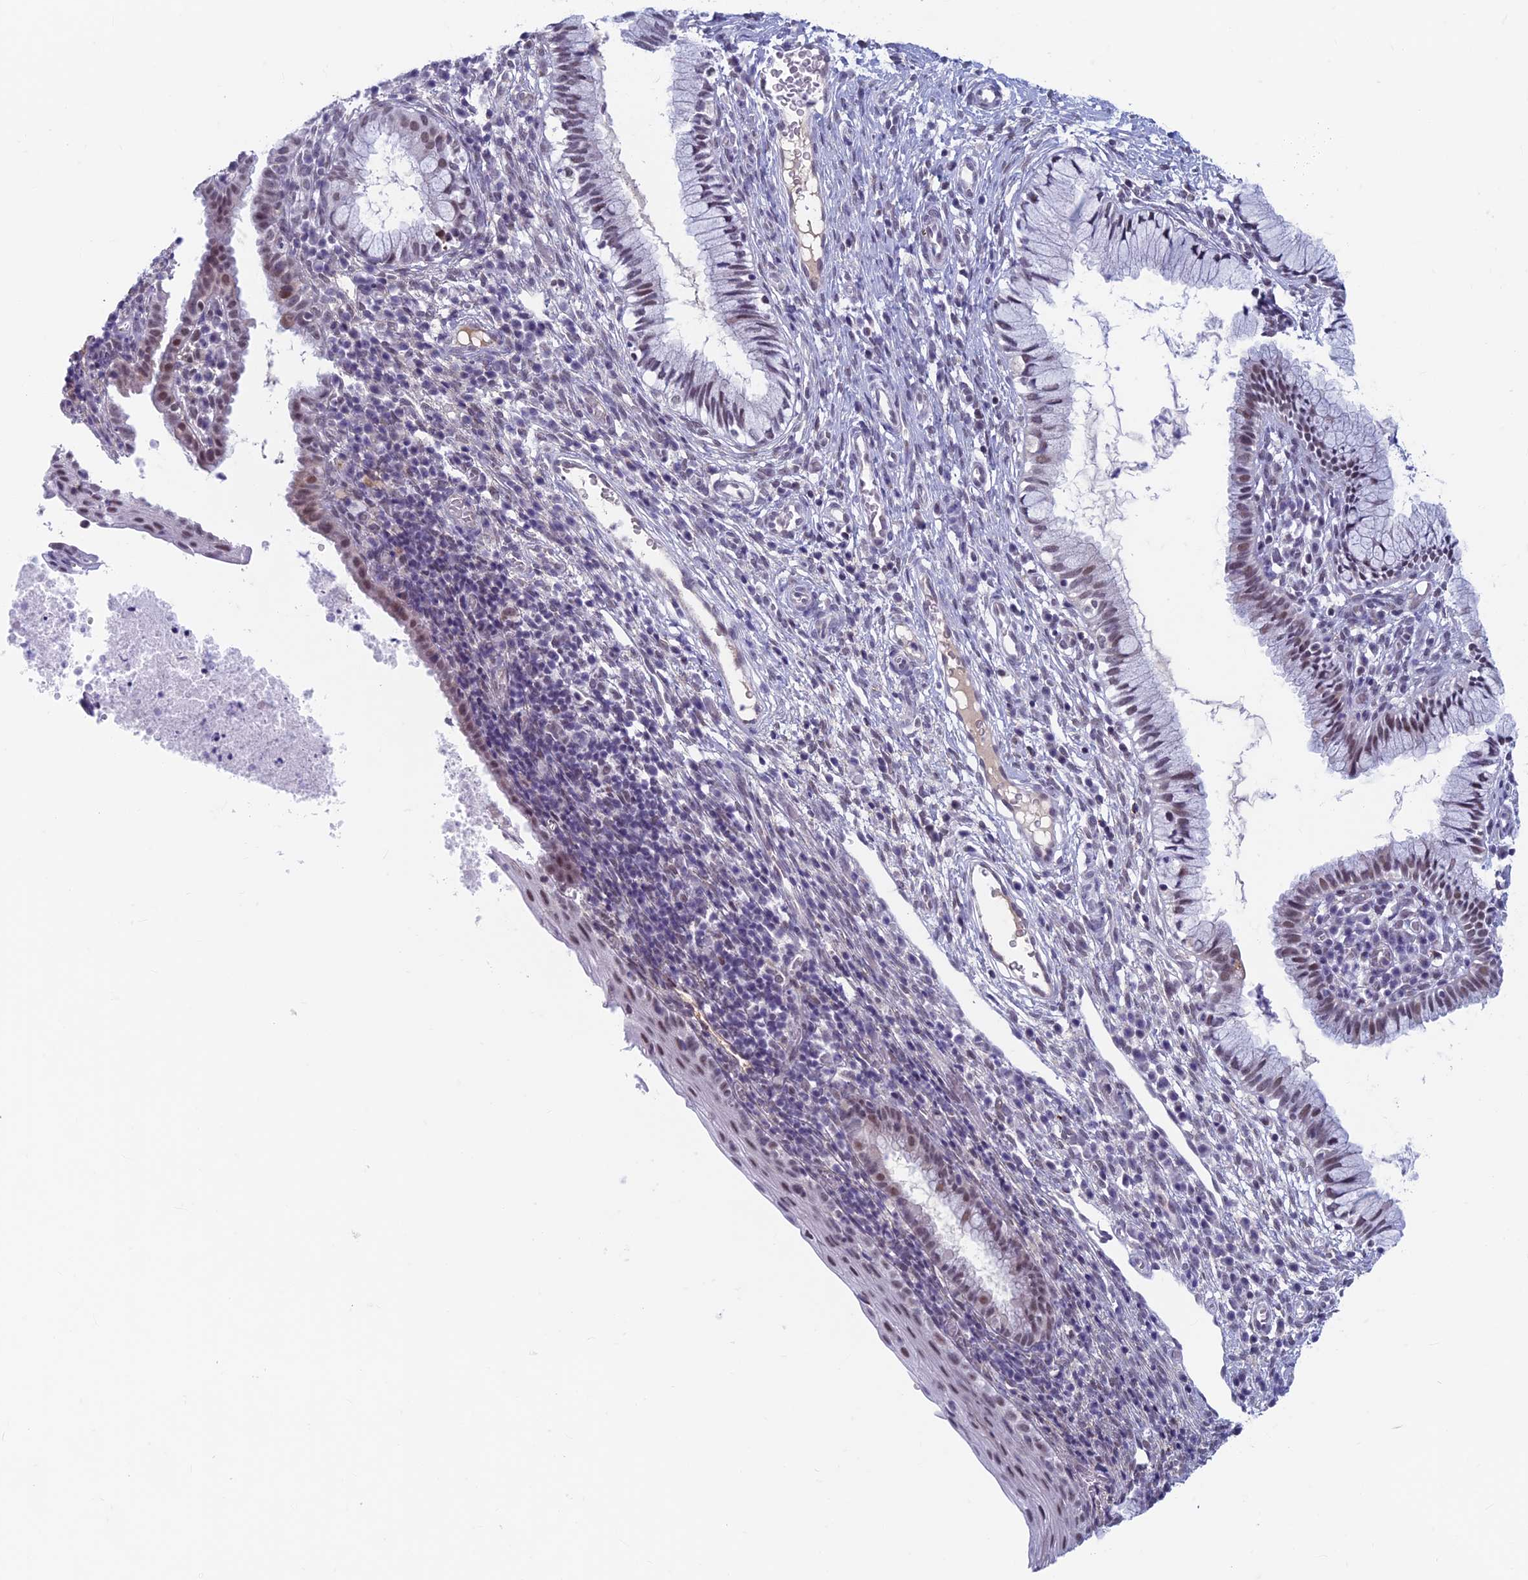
{"staining": {"intensity": "moderate", "quantity": "<25%", "location": "nuclear"}, "tissue": "cervix", "cell_type": "Glandular cells", "image_type": "normal", "snomed": [{"axis": "morphology", "description": "Normal tissue, NOS"}, {"axis": "topography", "description": "Cervix"}], "caption": "IHC micrograph of unremarkable cervix: human cervix stained using immunohistochemistry displays low levels of moderate protein expression localized specifically in the nuclear of glandular cells, appearing as a nuclear brown color.", "gene": "ASH2L", "patient": {"sex": "female", "age": 27}}